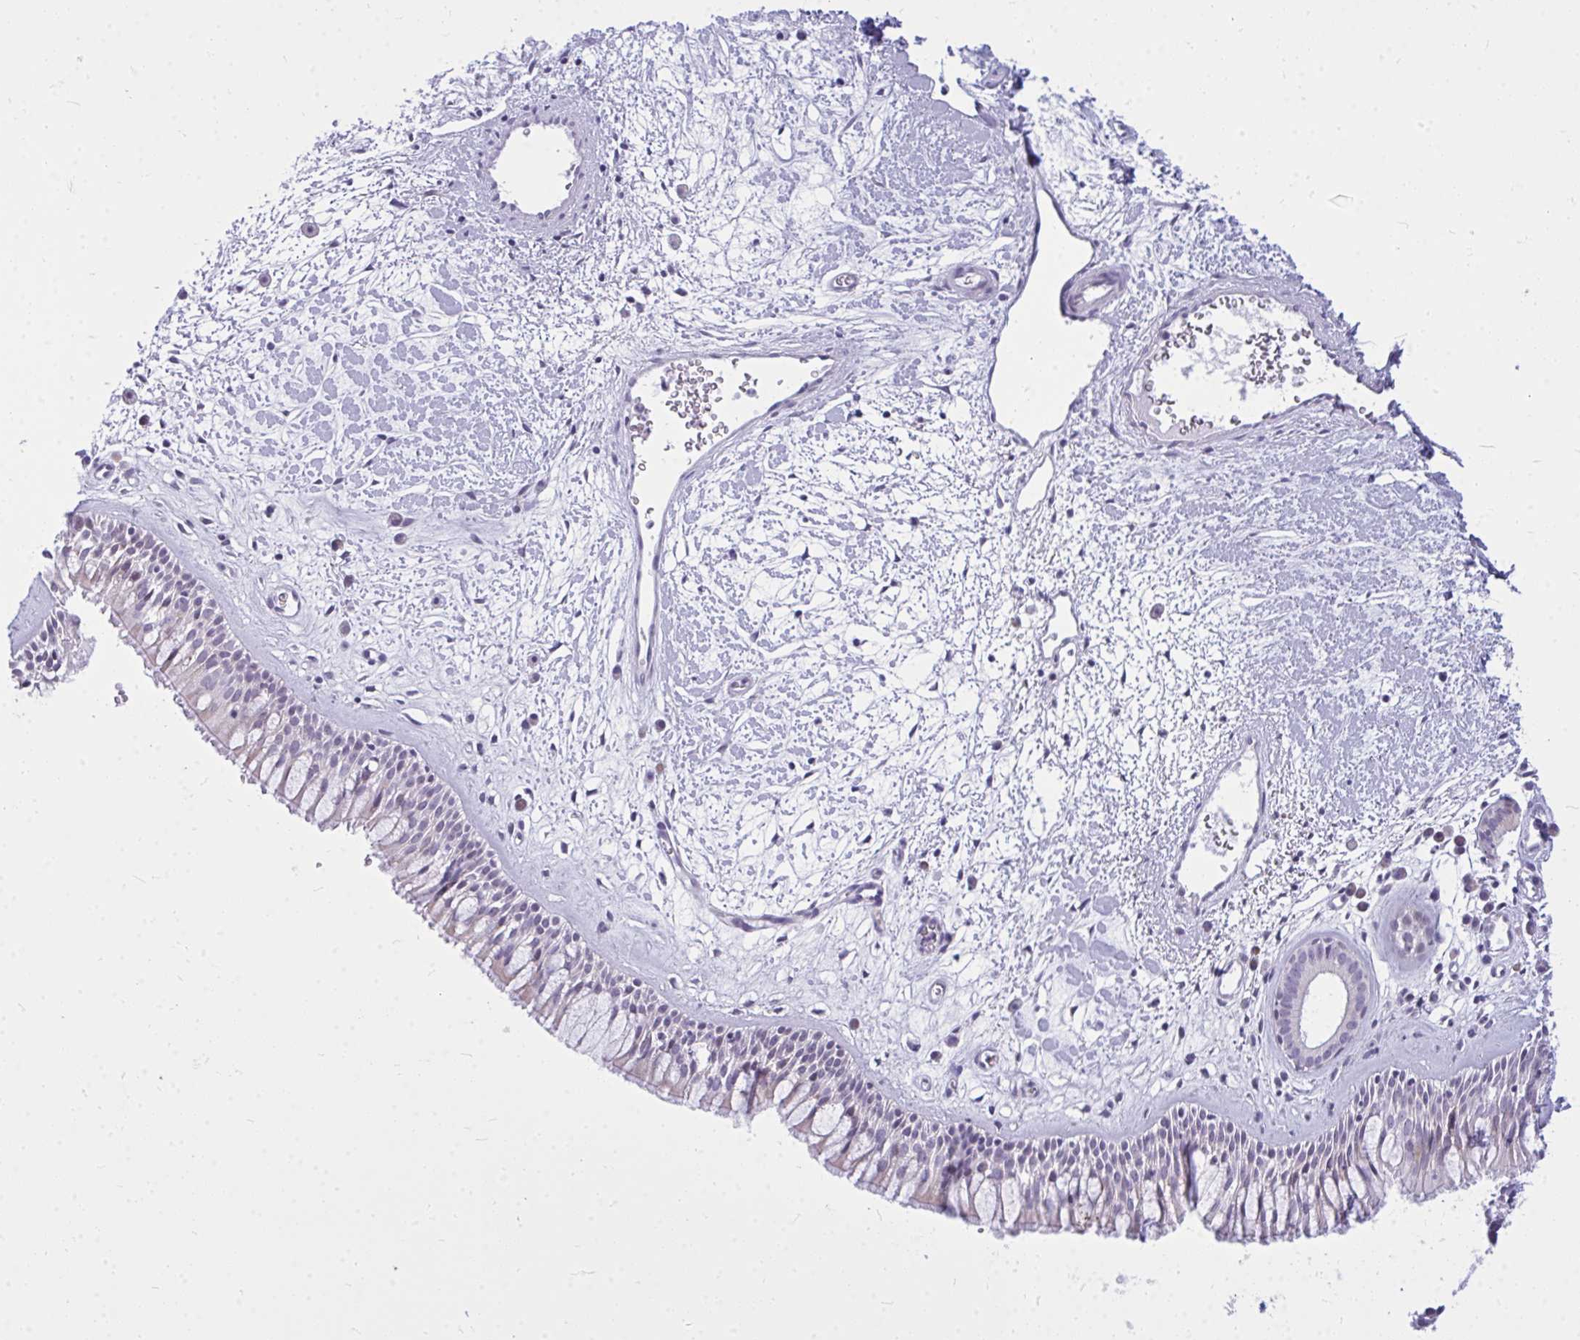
{"staining": {"intensity": "negative", "quantity": "none", "location": "none"}, "tissue": "nasopharynx", "cell_type": "Respiratory epithelial cells", "image_type": "normal", "snomed": [{"axis": "morphology", "description": "Normal tissue, NOS"}, {"axis": "topography", "description": "Nasopharynx"}], "caption": "This is a histopathology image of immunohistochemistry (IHC) staining of normal nasopharynx, which shows no expression in respiratory epithelial cells.", "gene": "ZSCAN25", "patient": {"sex": "male", "age": 65}}